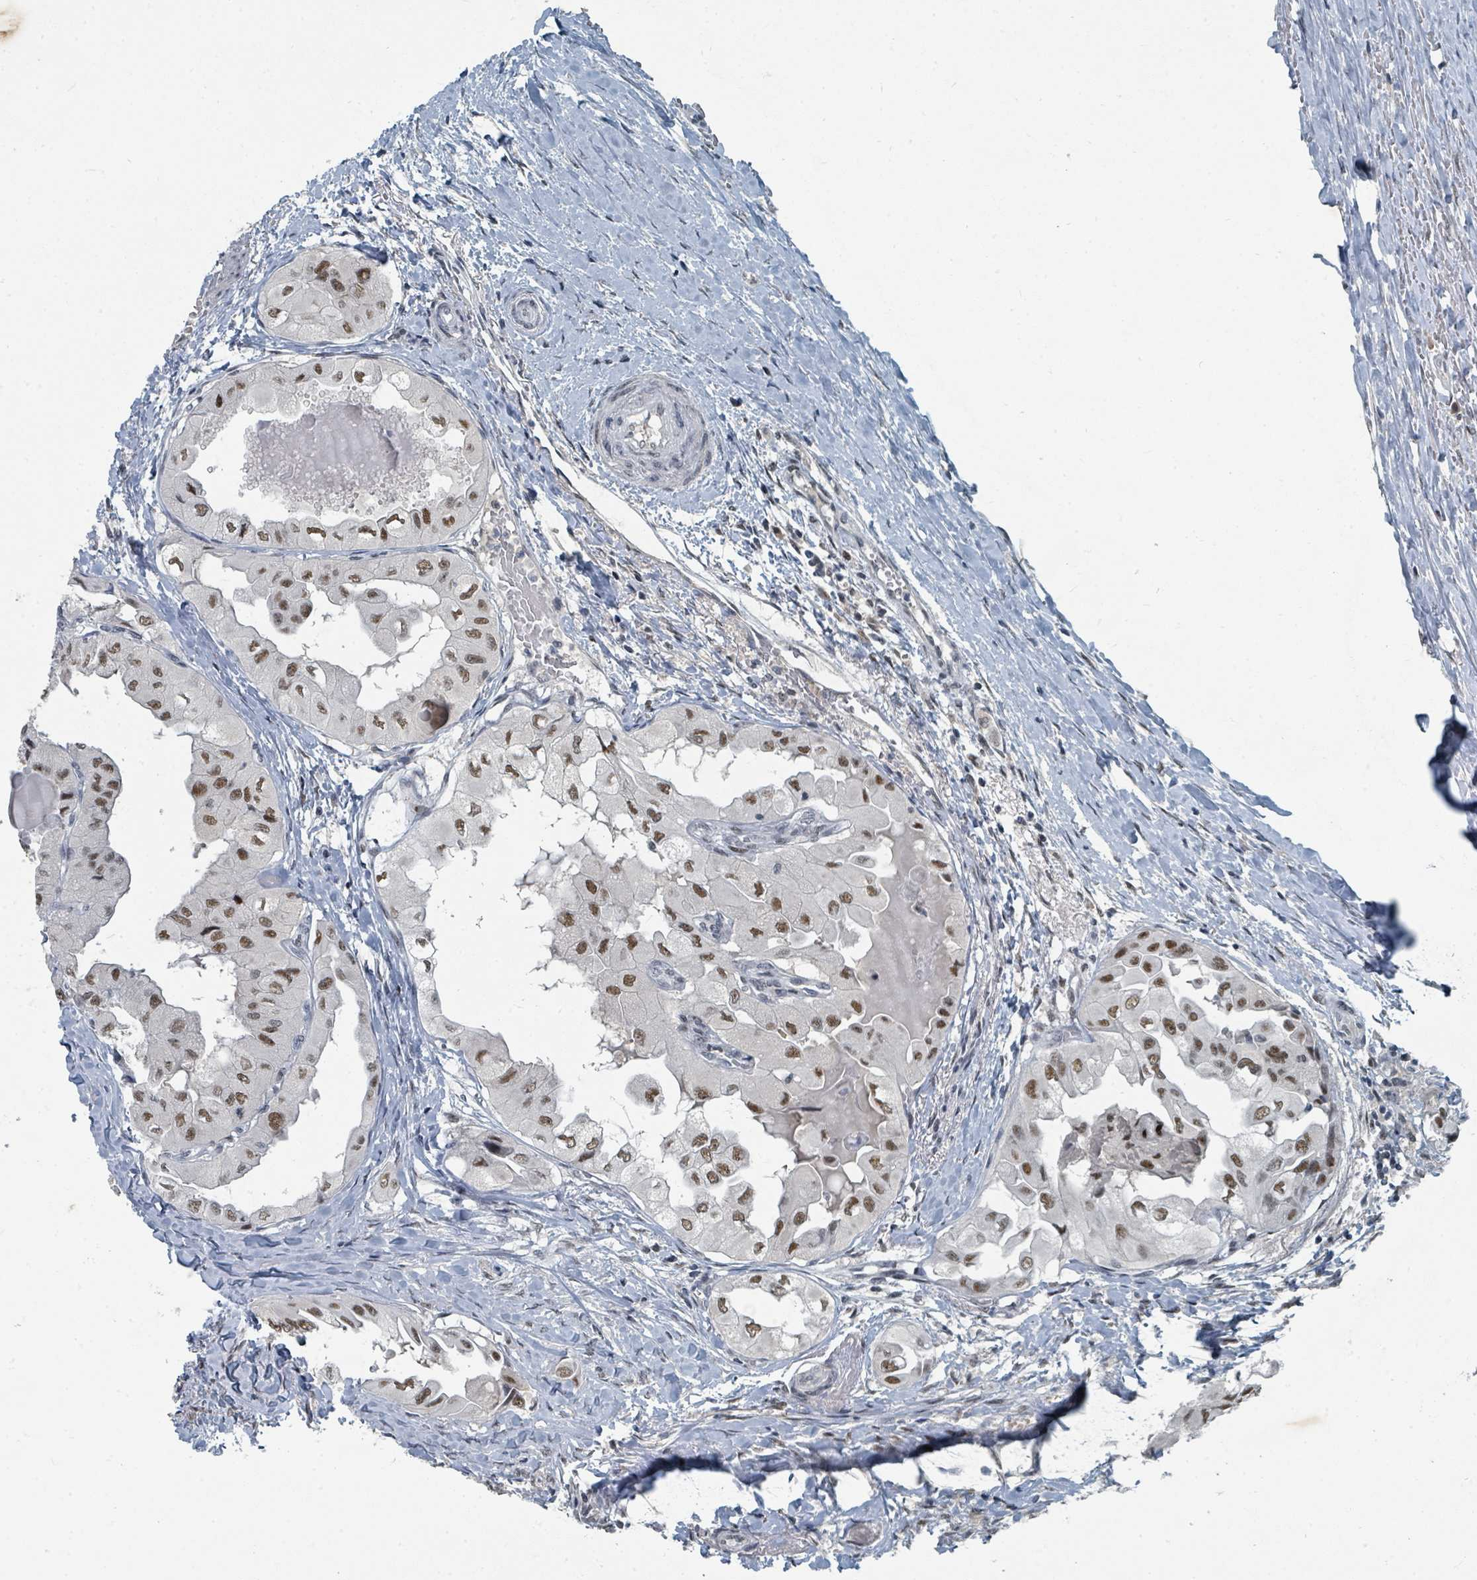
{"staining": {"intensity": "moderate", "quantity": ">75%", "location": "nuclear"}, "tissue": "thyroid cancer", "cell_type": "Tumor cells", "image_type": "cancer", "snomed": [{"axis": "morphology", "description": "Papillary adenocarcinoma, NOS"}, {"axis": "topography", "description": "Thyroid gland"}], "caption": "Papillary adenocarcinoma (thyroid) stained for a protein shows moderate nuclear positivity in tumor cells.", "gene": "UCK1", "patient": {"sex": "female", "age": 59}}